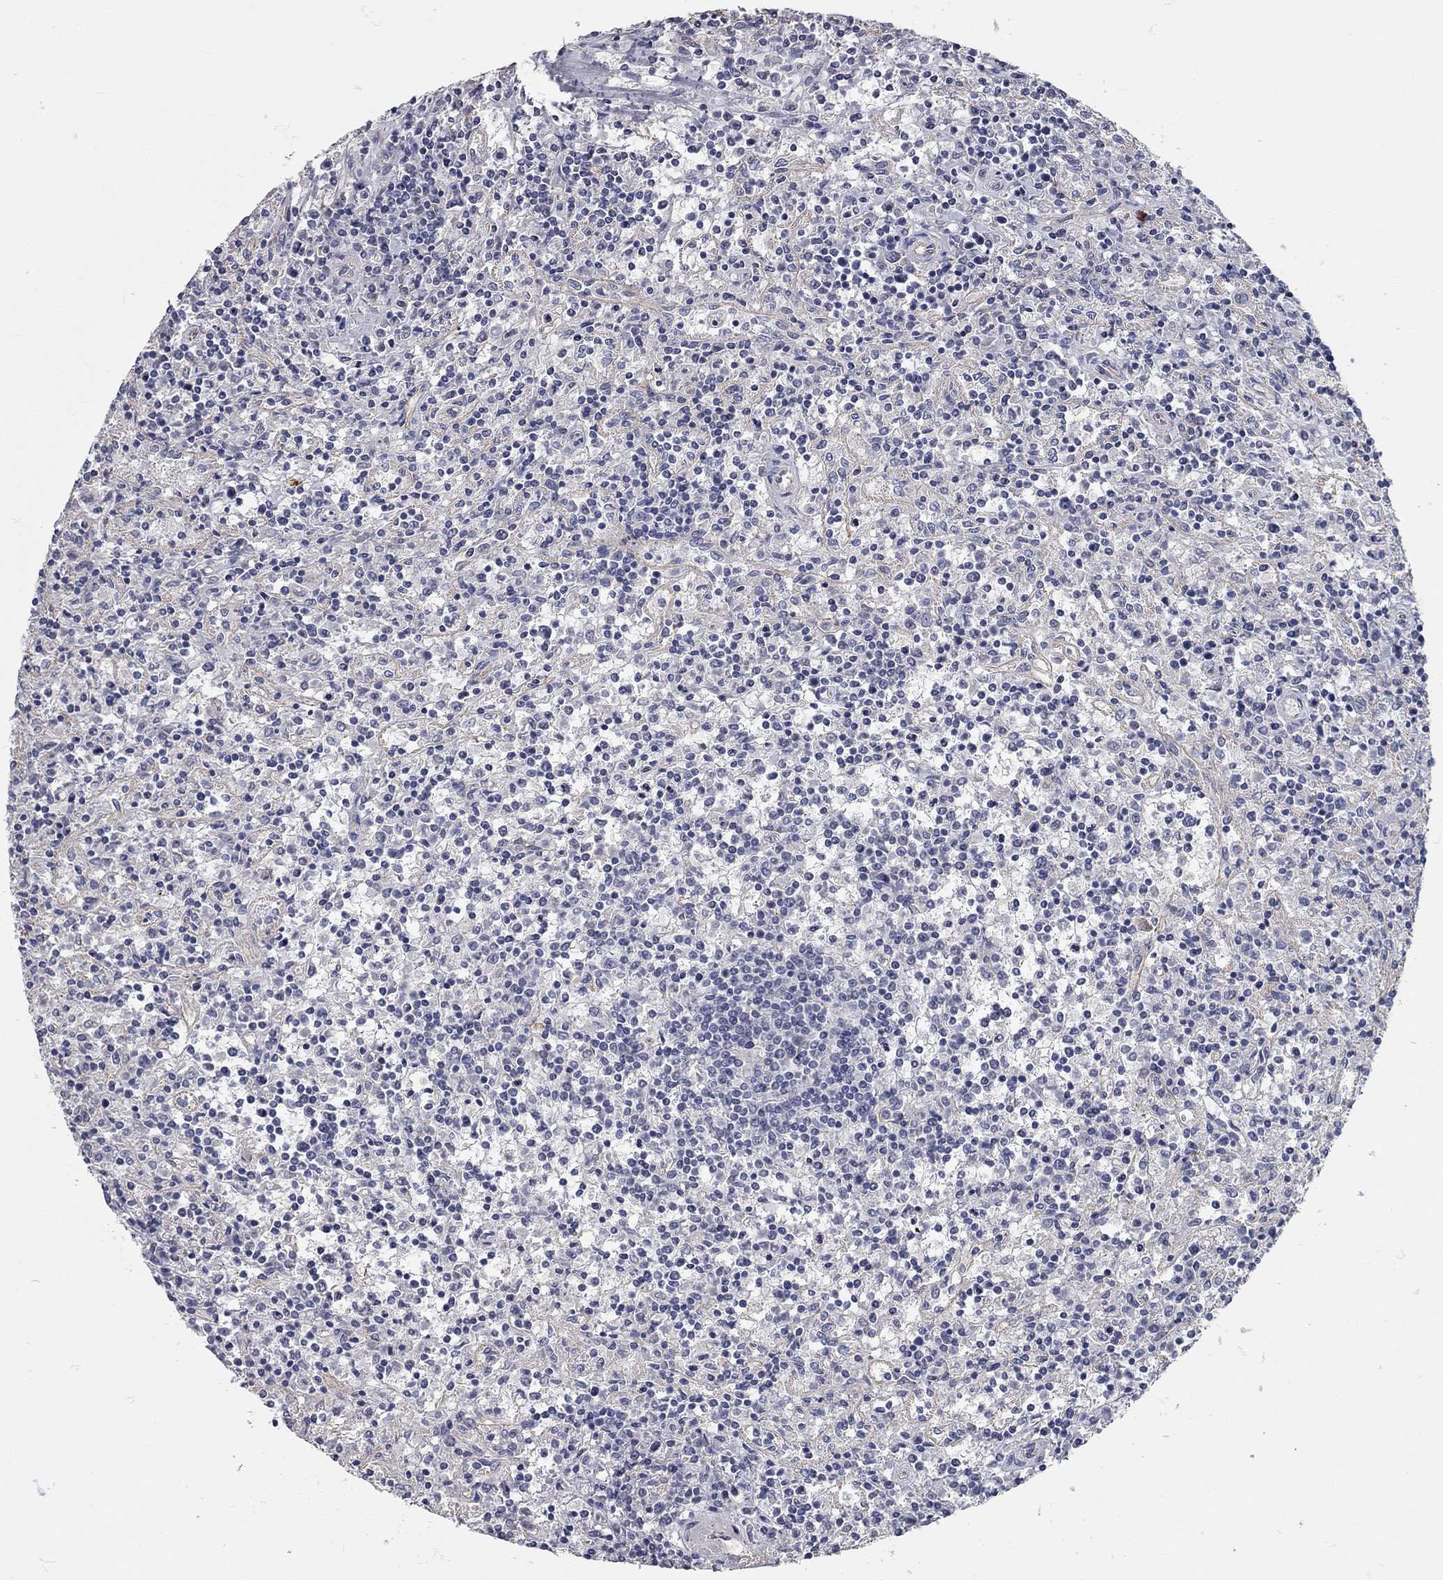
{"staining": {"intensity": "negative", "quantity": "none", "location": "none"}, "tissue": "lymphoma", "cell_type": "Tumor cells", "image_type": "cancer", "snomed": [{"axis": "morphology", "description": "Malignant lymphoma, non-Hodgkin's type, Low grade"}, {"axis": "topography", "description": "Spleen"}], "caption": "Immunohistochemistry image of human lymphoma stained for a protein (brown), which exhibits no staining in tumor cells.", "gene": "C10orf90", "patient": {"sex": "male", "age": 62}}